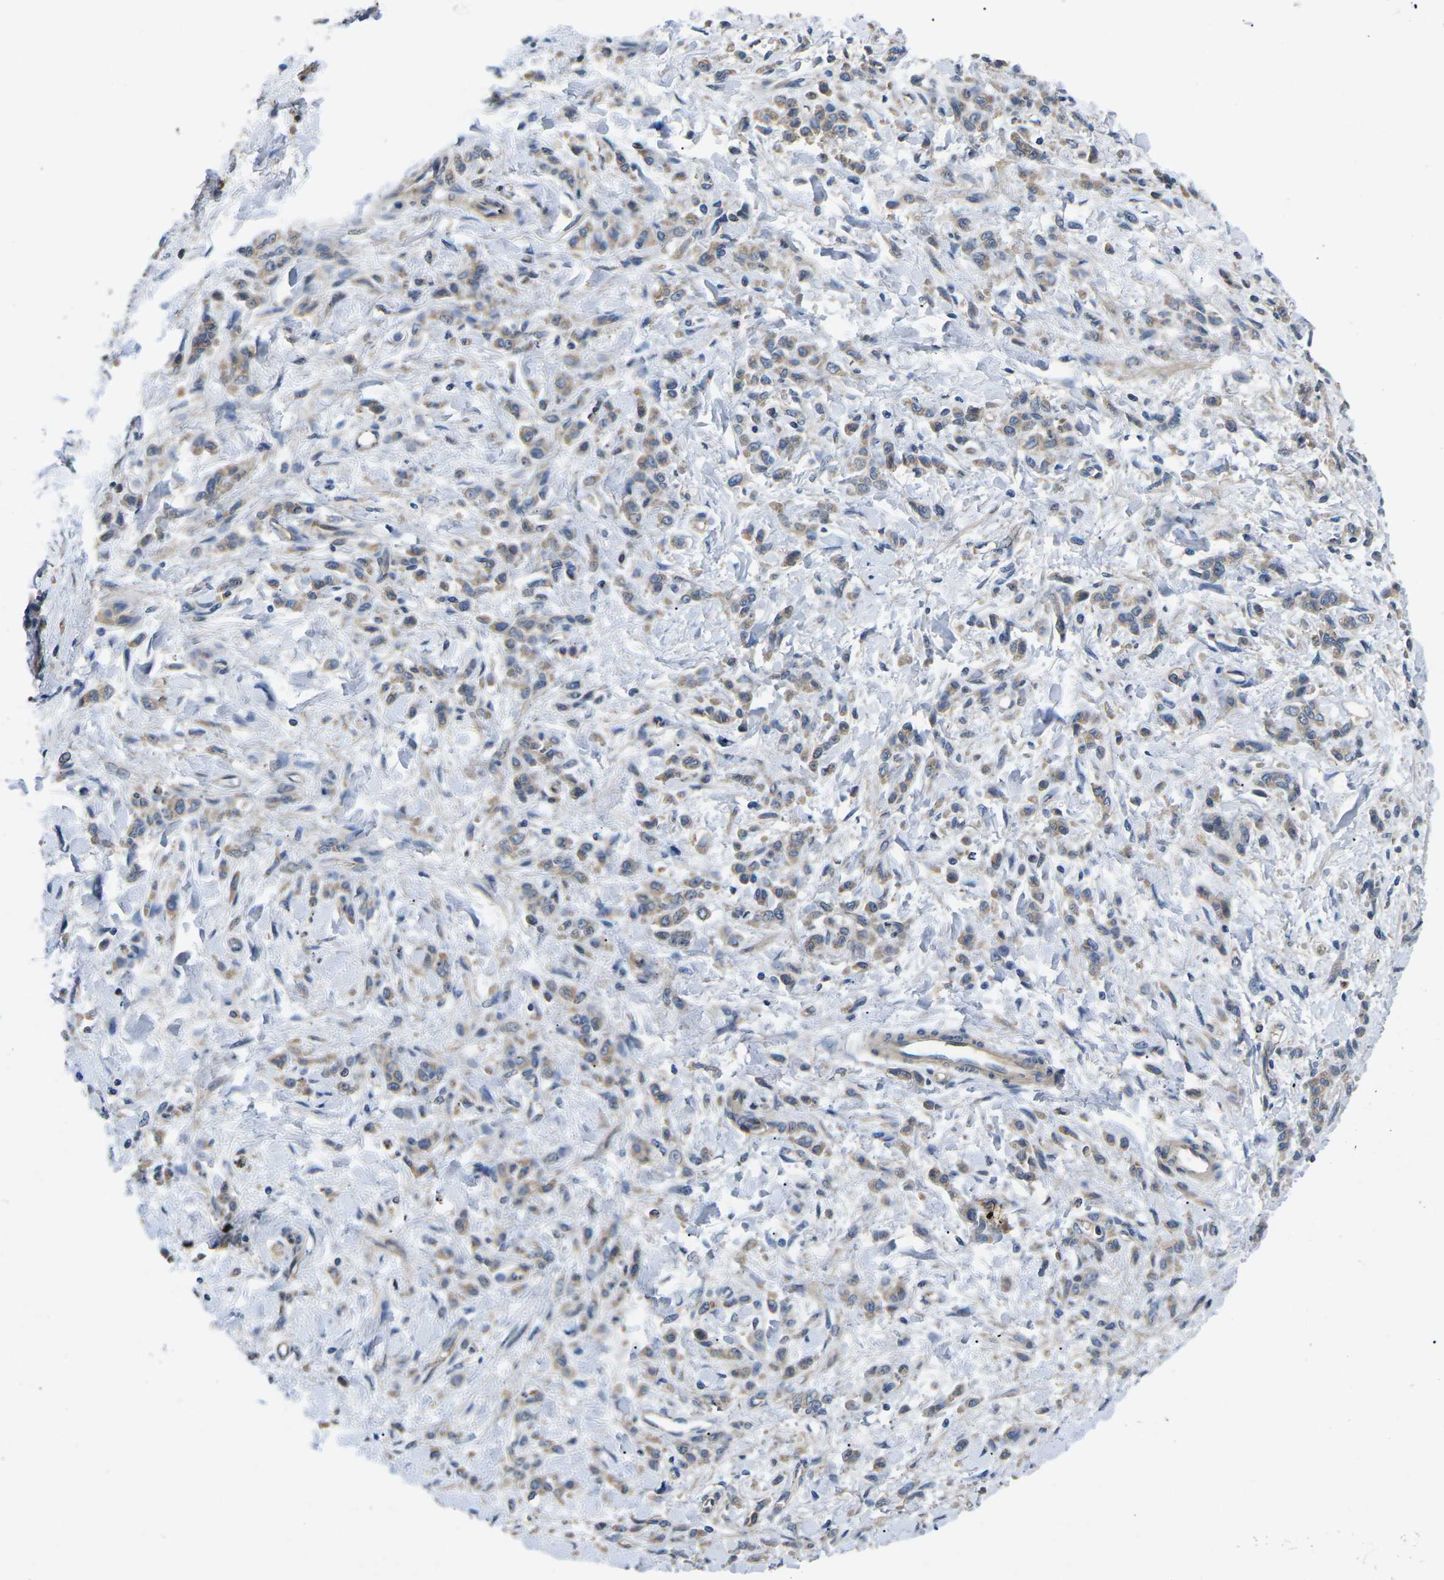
{"staining": {"intensity": "moderate", "quantity": "25%-75%", "location": "cytoplasmic/membranous"}, "tissue": "stomach cancer", "cell_type": "Tumor cells", "image_type": "cancer", "snomed": [{"axis": "morphology", "description": "Normal tissue, NOS"}, {"axis": "morphology", "description": "Adenocarcinoma, NOS"}, {"axis": "topography", "description": "Stomach"}], "caption": "Stomach cancer was stained to show a protein in brown. There is medium levels of moderate cytoplasmic/membranous expression in approximately 25%-75% of tumor cells.", "gene": "CTNND1", "patient": {"sex": "male", "age": 82}}